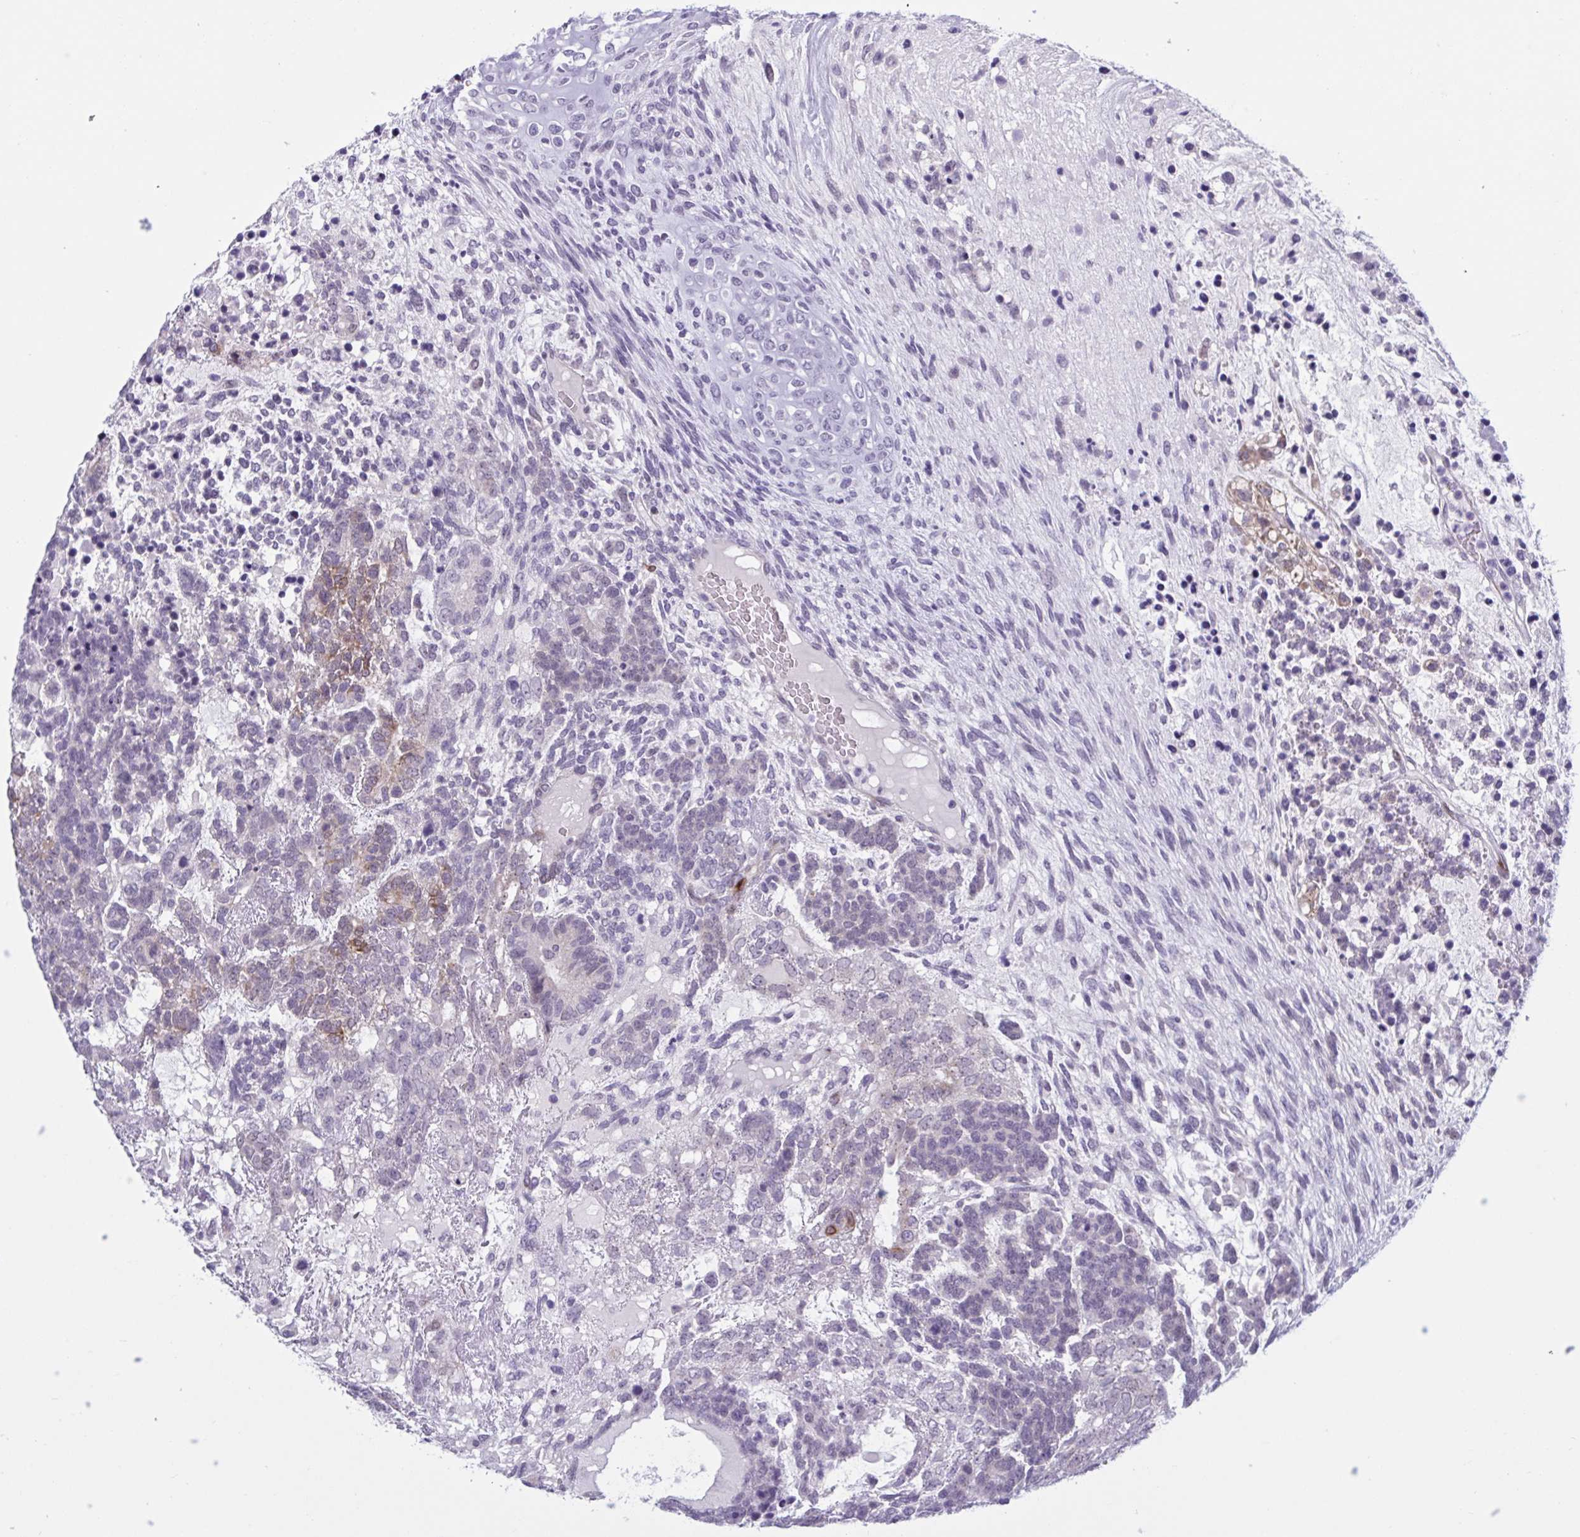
{"staining": {"intensity": "weak", "quantity": "<25%", "location": "cytoplasmic/membranous"}, "tissue": "testis cancer", "cell_type": "Tumor cells", "image_type": "cancer", "snomed": [{"axis": "morphology", "description": "Carcinoma, Embryonal, NOS"}, {"axis": "topography", "description": "Testis"}], "caption": "A histopathology image of human testis cancer (embryonal carcinoma) is negative for staining in tumor cells.", "gene": "HSD11B2", "patient": {"sex": "male", "age": 23}}